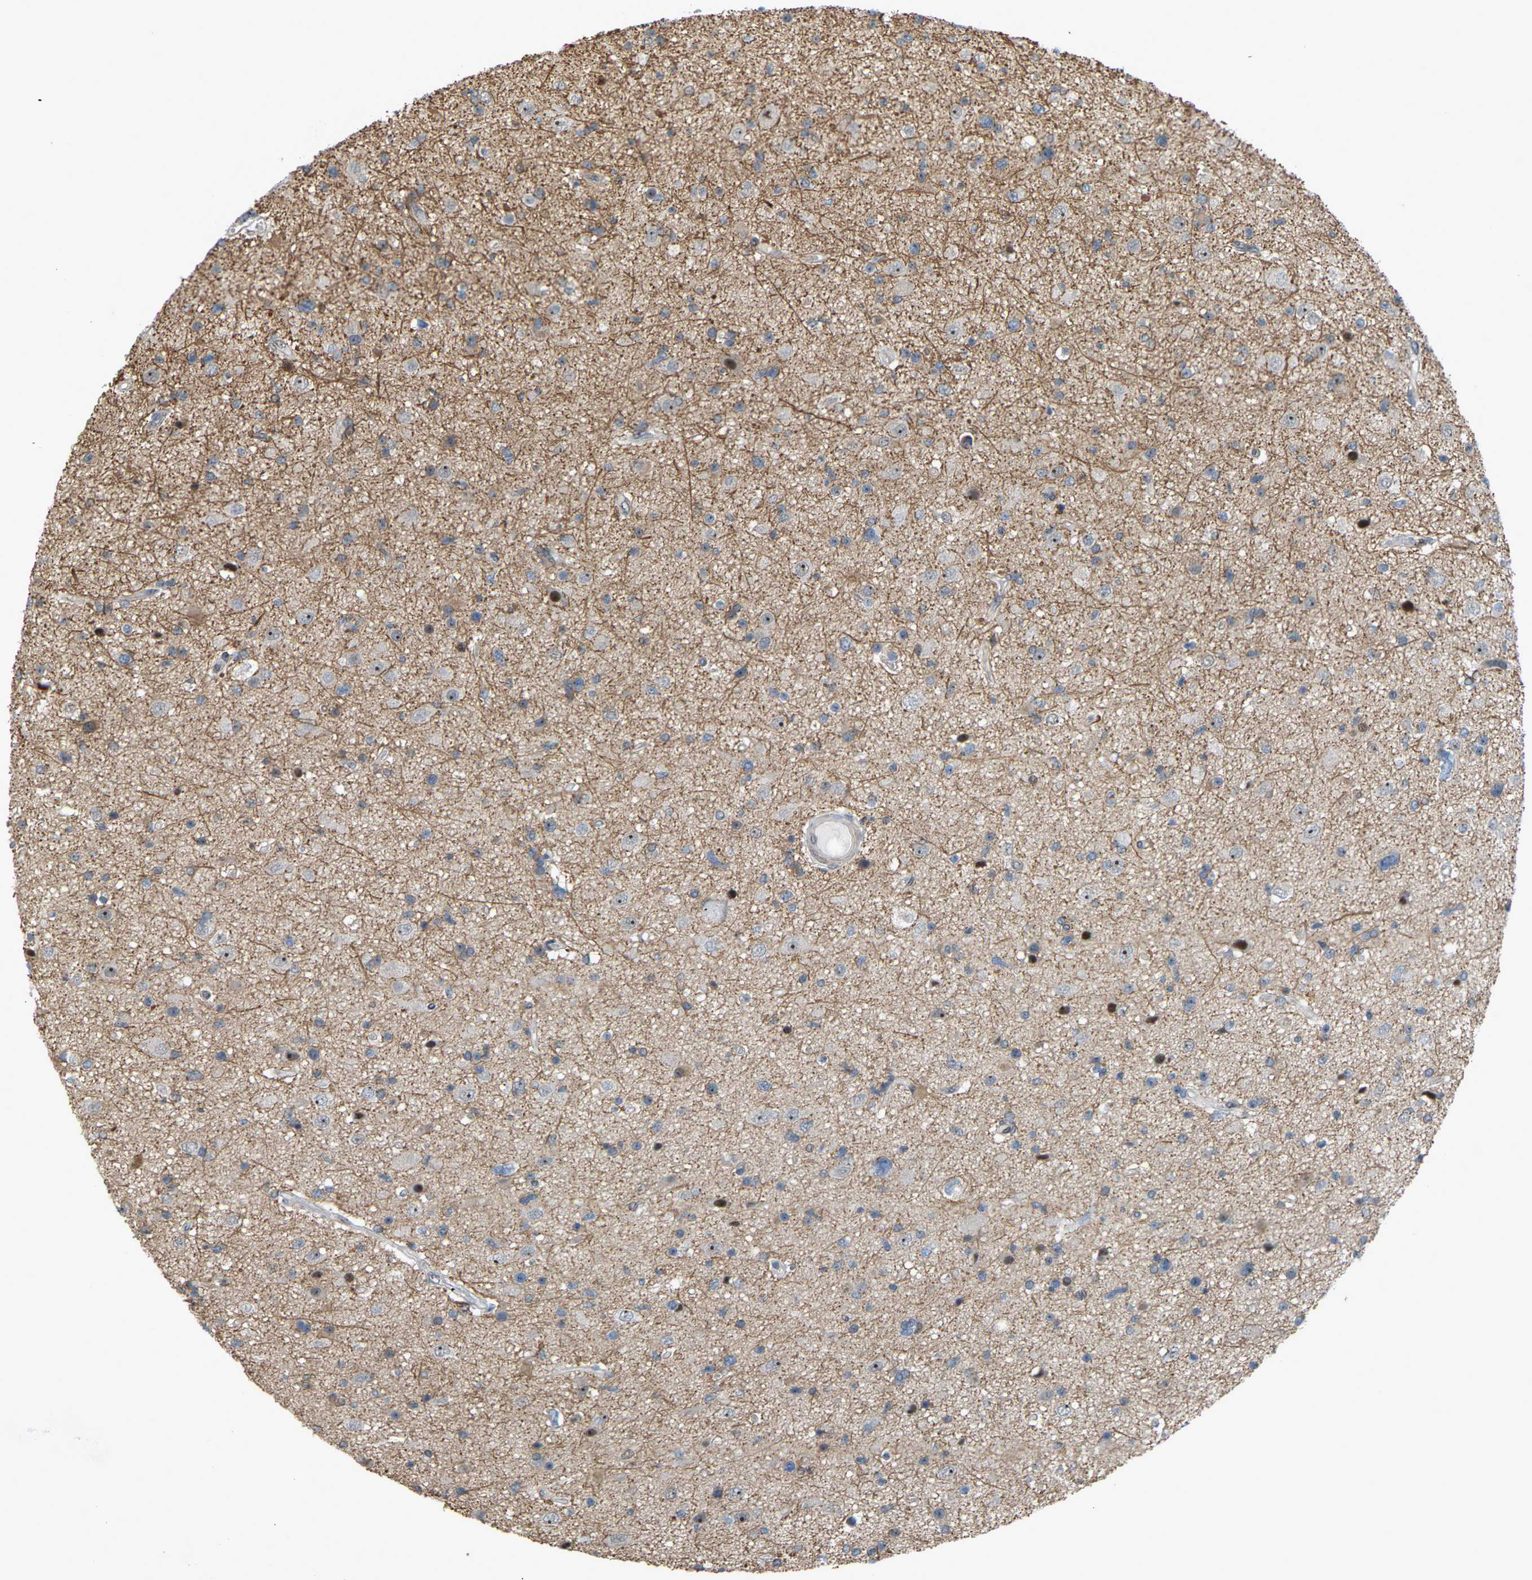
{"staining": {"intensity": "weak", "quantity": "<25%", "location": "cytoplasmic/membranous"}, "tissue": "glioma", "cell_type": "Tumor cells", "image_type": "cancer", "snomed": [{"axis": "morphology", "description": "Glioma, malignant, High grade"}, {"axis": "topography", "description": "Brain"}], "caption": "DAB immunohistochemical staining of human high-grade glioma (malignant) displays no significant positivity in tumor cells. The staining was performed using DAB (3,3'-diaminobenzidine) to visualize the protein expression in brown, while the nuclei were stained in blue with hematoxylin (Magnification: 20x).", "gene": "CROT", "patient": {"sex": "male", "age": 33}}